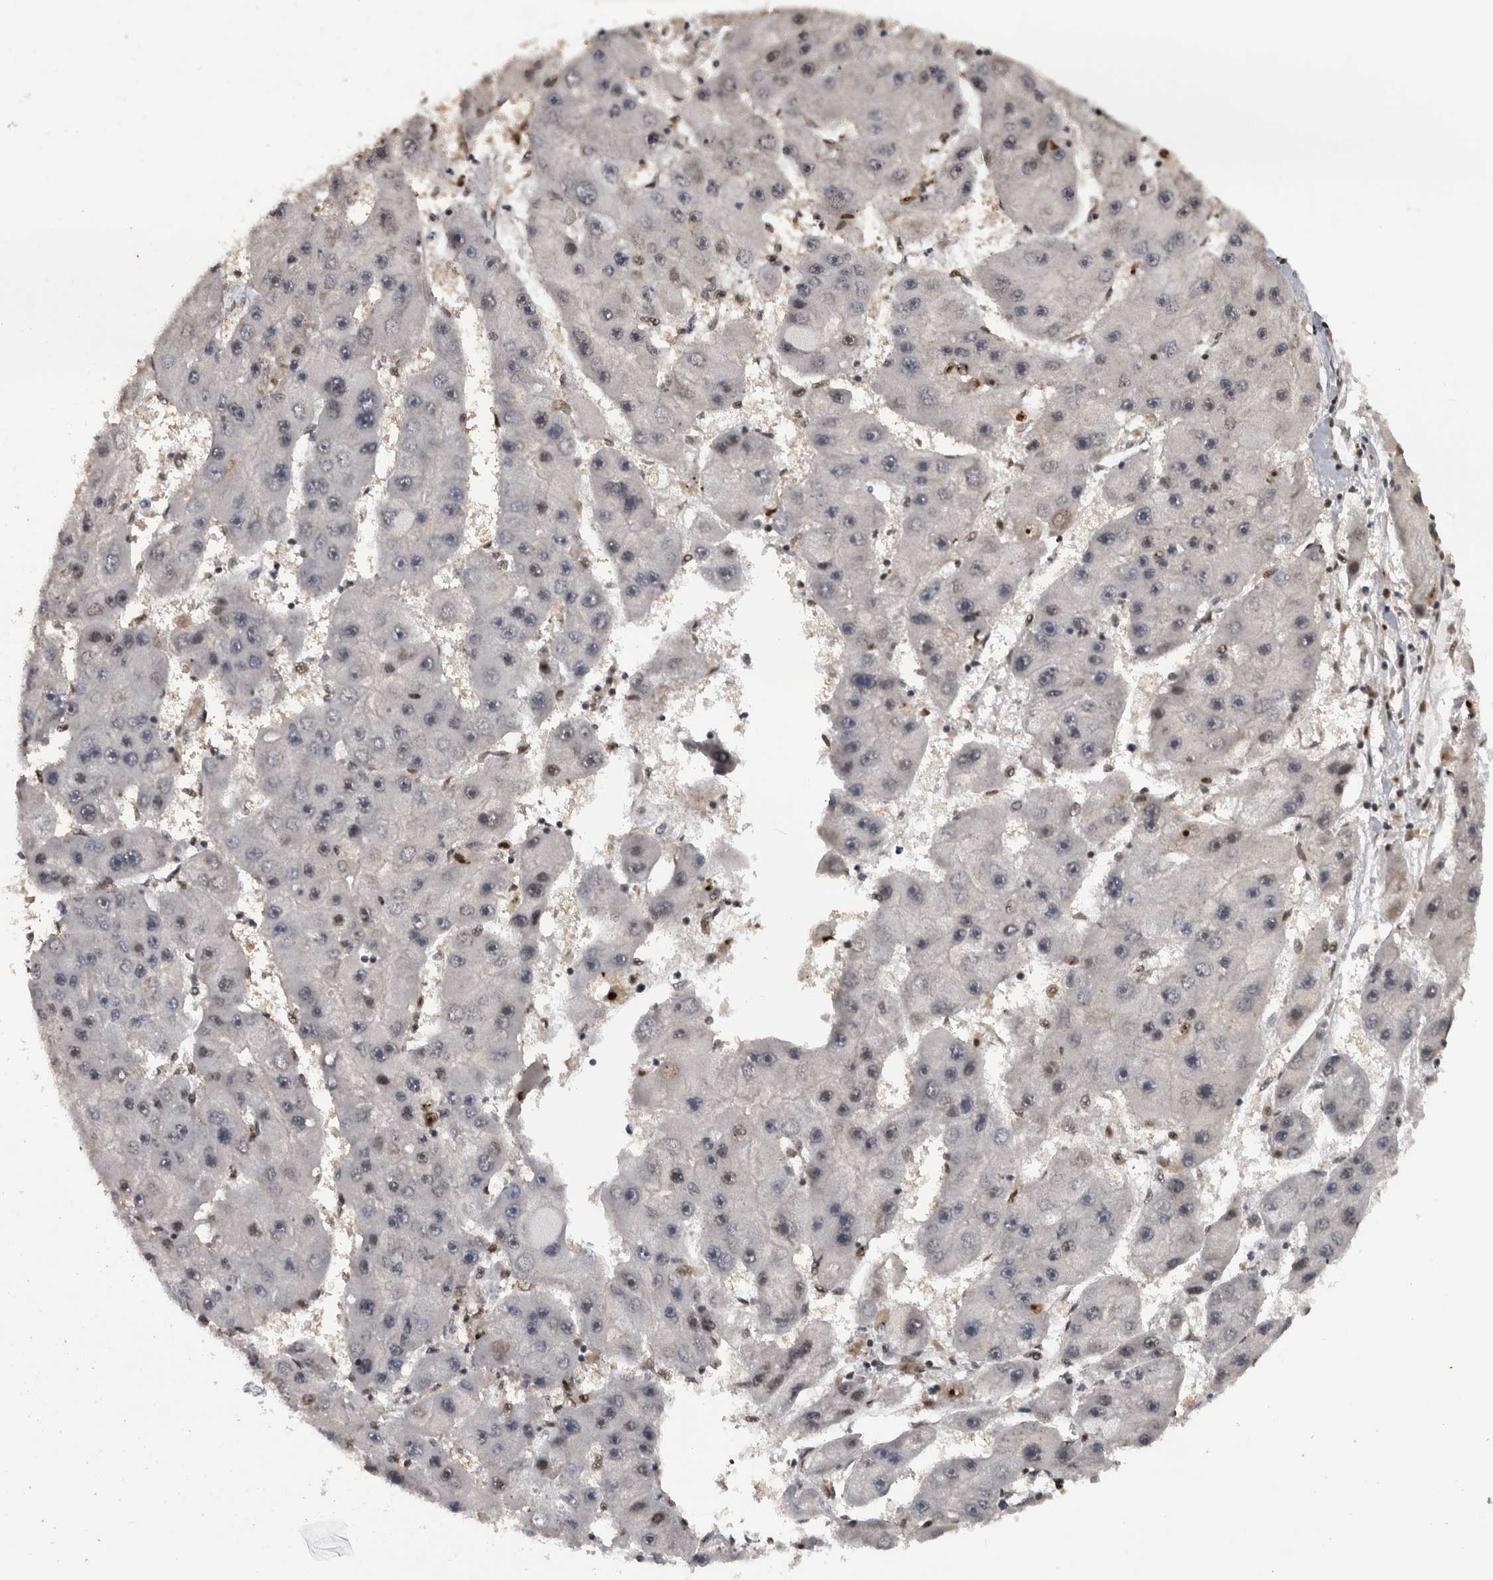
{"staining": {"intensity": "weak", "quantity": "<25%", "location": "nuclear"}, "tissue": "liver cancer", "cell_type": "Tumor cells", "image_type": "cancer", "snomed": [{"axis": "morphology", "description": "Carcinoma, Hepatocellular, NOS"}, {"axis": "topography", "description": "Liver"}], "caption": "Protein analysis of liver cancer (hepatocellular carcinoma) demonstrates no significant positivity in tumor cells.", "gene": "ZSCAN2", "patient": {"sex": "female", "age": 61}}